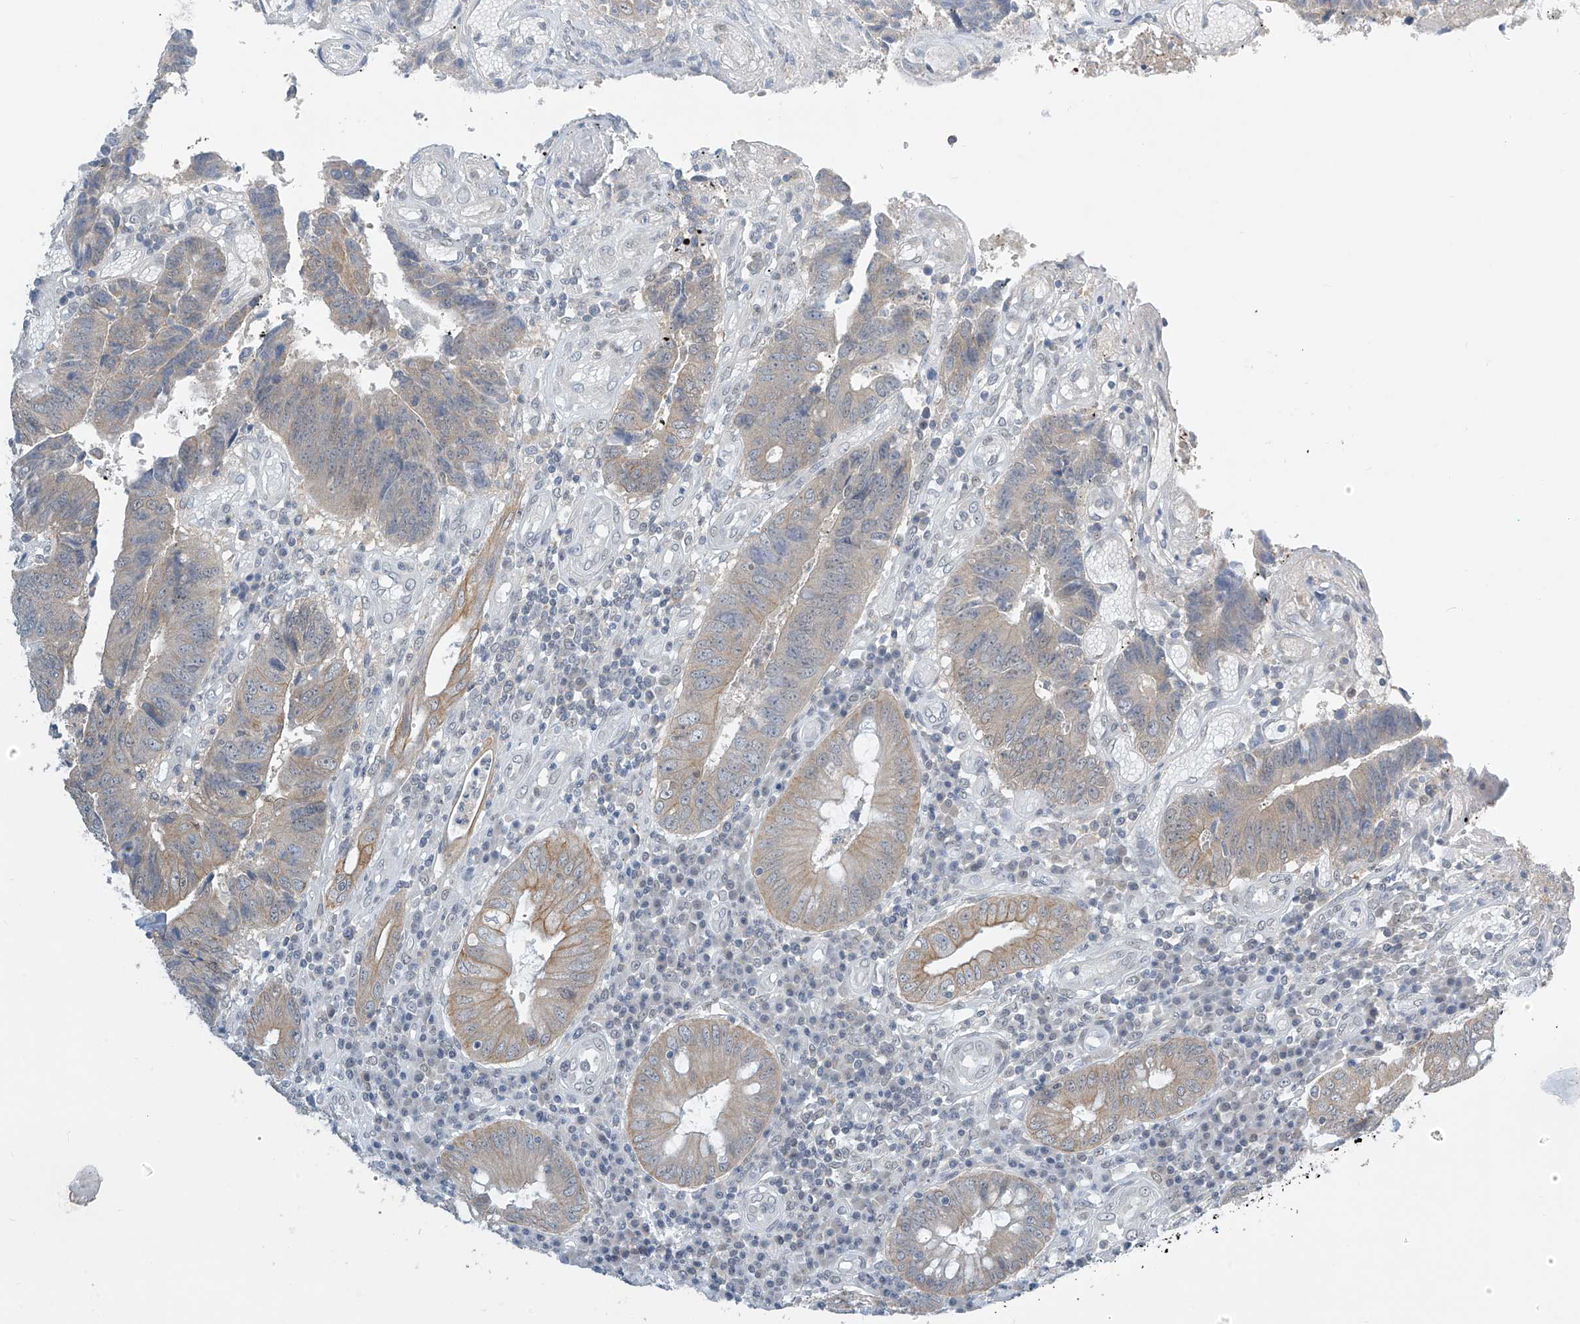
{"staining": {"intensity": "moderate", "quantity": "<25%", "location": "cytoplasmic/membranous"}, "tissue": "colorectal cancer", "cell_type": "Tumor cells", "image_type": "cancer", "snomed": [{"axis": "morphology", "description": "Adenocarcinoma, NOS"}, {"axis": "topography", "description": "Rectum"}], "caption": "High-power microscopy captured an IHC image of colorectal cancer (adenocarcinoma), revealing moderate cytoplasmic/membranous positivity in about <25% of tumor cells. (Stains: DAB (3,3'-diaminobenzidine) in brown, nuclei in blue, Microscopy: brightfield microscopy at high magnification).", "gene": "APLF", "patient": {"sex": "male", "age": 84}}